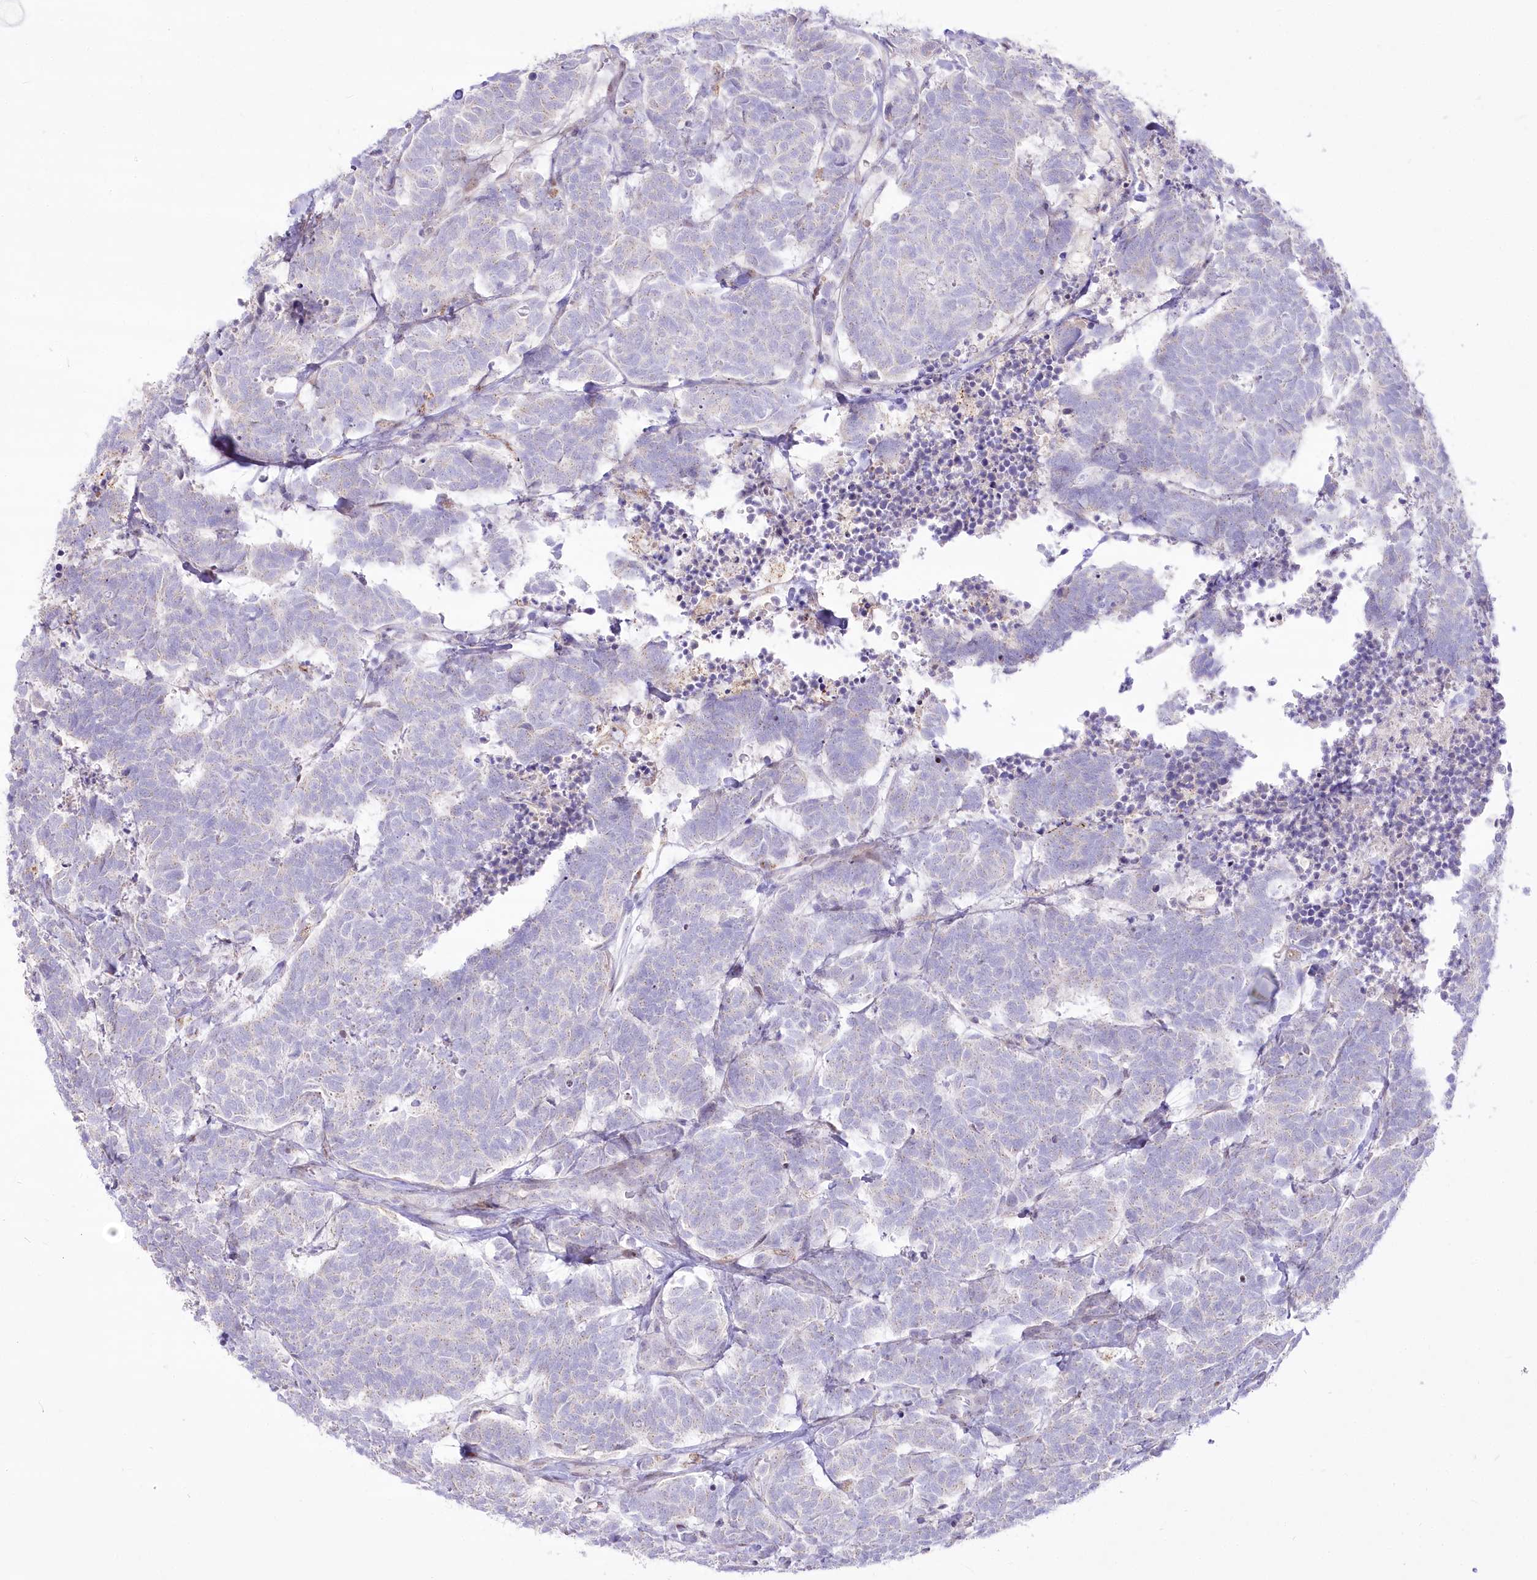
{"staining": {"intensity": "negative", "quantity": "none", "location": "none"}, "tissue": "carcinoid", "cell_type": "Tumor cells", "image_type": "cancer", "snomed": [{"axis": "morphology", "description": "Carcinoma, NOS"}, {"axis": "morphology", "description": "Carcinoid, malignant, NOS"}, {"axis": "topography", "description": "Urinary bladder"}], "caption": "High power microscopy micrograph of an IHC photomicrograph of malignant carcinoid, revealing no significant staining in tumor cells.", "gene": "CEP164", "patient": {"sex": "male", "age": 57}}